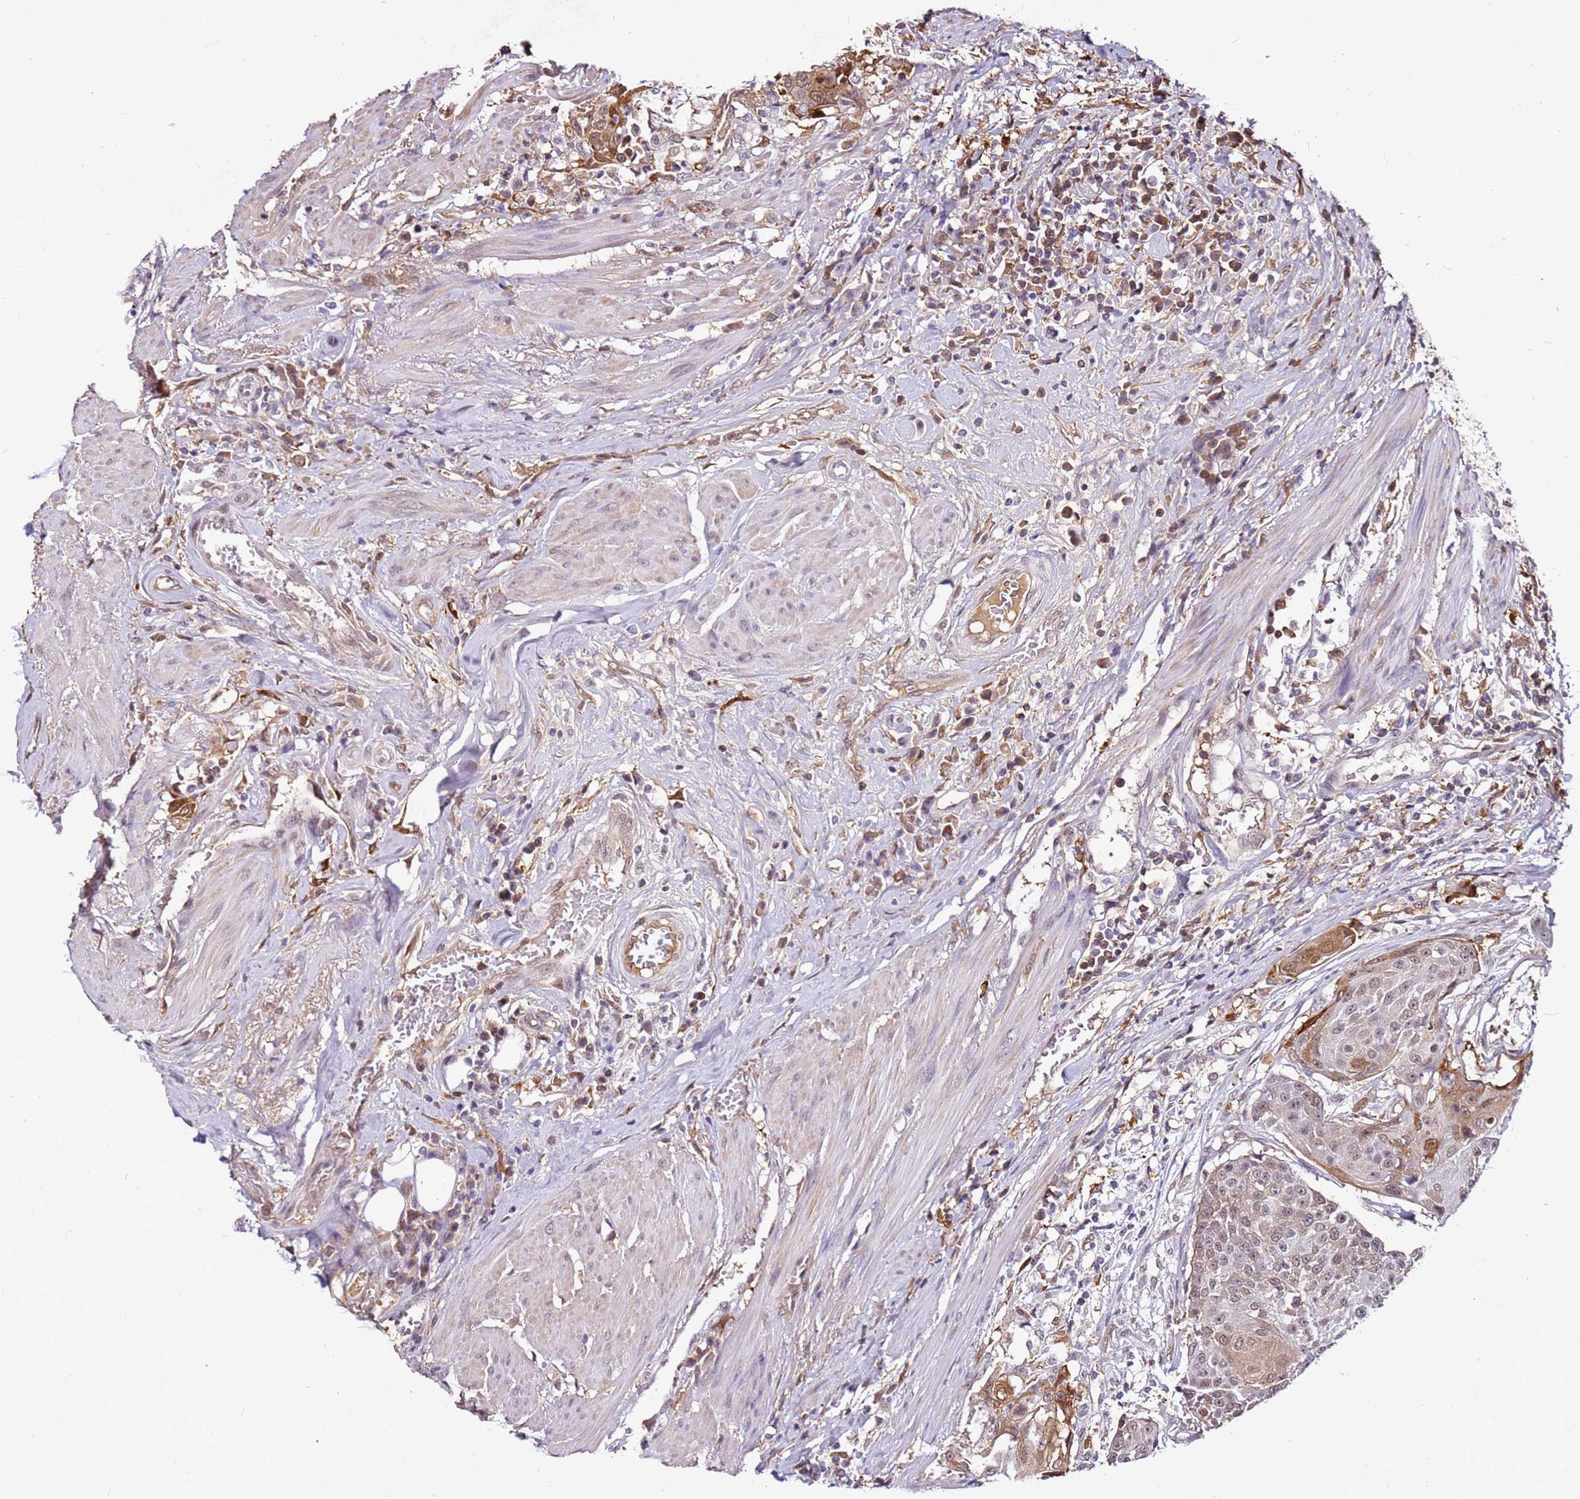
{"staining": {"intensity": "moderate", "quantity": "<25%", "location": "cytoplasmic/membranous,nuclear"}, "tissue": "urothelial cancer", "cell_type": "Tumor cells", "image_type": "cancer", "snomed": [{"axis": "morphology", "description": "Urothelial carcinoma, High grade"}, {"axis": "topography", "description": "Urinary bladder"}], "caption": "The histopathology image shows immunohistochemical staining of urothelial carcinoma (high-grade). There is moderate cytoplasmic/membranous and nuclear staining is seen in about <25% of tumor cells.", "gene": "ALDH1A3", "patient": {"sex": "female", "age": 63}}